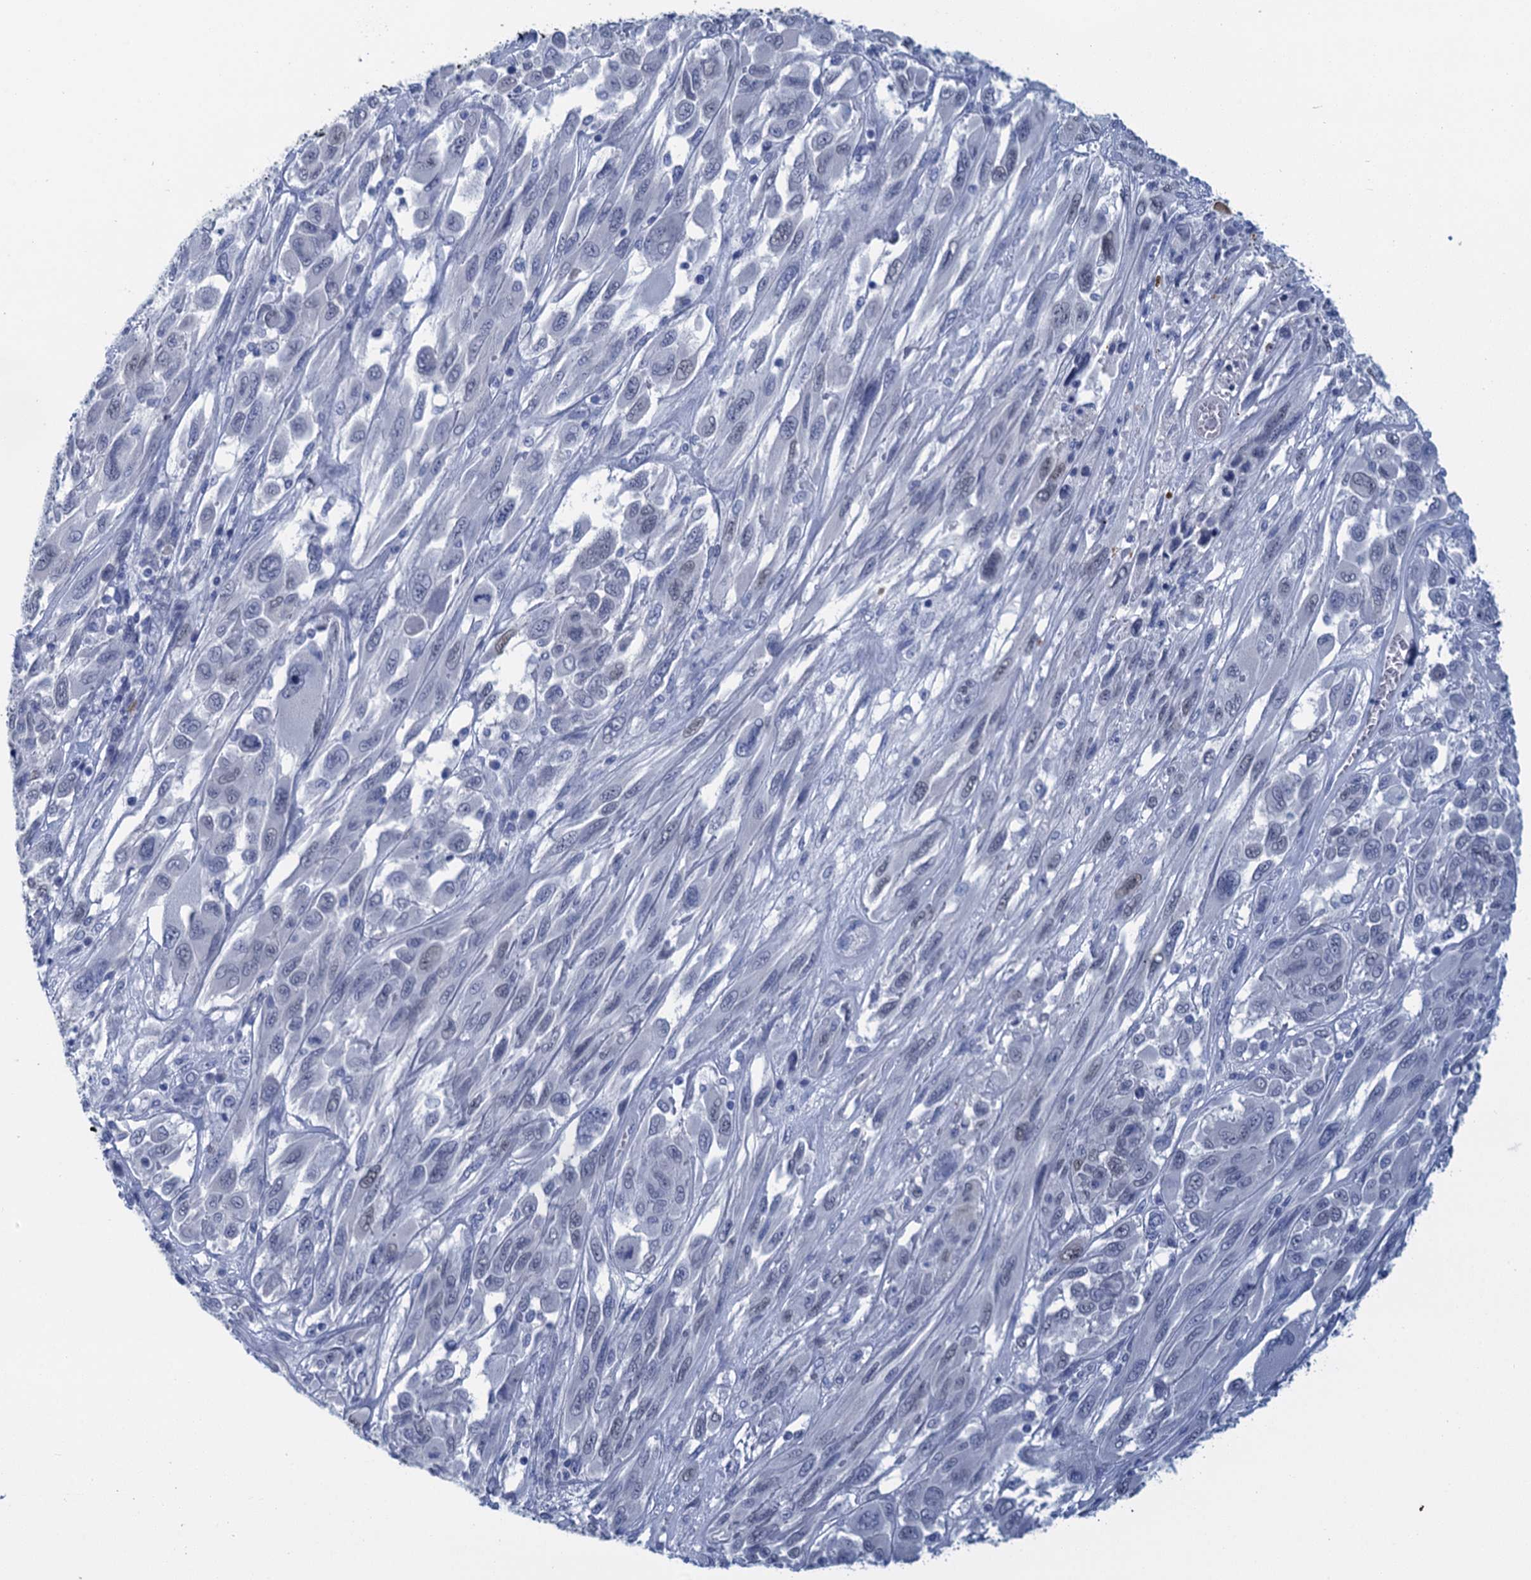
{"staining": {"intensity": "negative", "quantity": "none", "location": "none"}, "tissue": "melanoma", "cell_type": "Tumor cells", "image_type": "cancer", "snomed": [{"axis": "morphology", "description": "Malignant melanoma, NOS"}, {"axis": "topography", "description": "Skin"}], "caption": "This is an IHC histopathology image of melanoma. There is no expression in tumor cells.", "gene": "SCEL", "patient": {"sex": "female", "age": 91}}